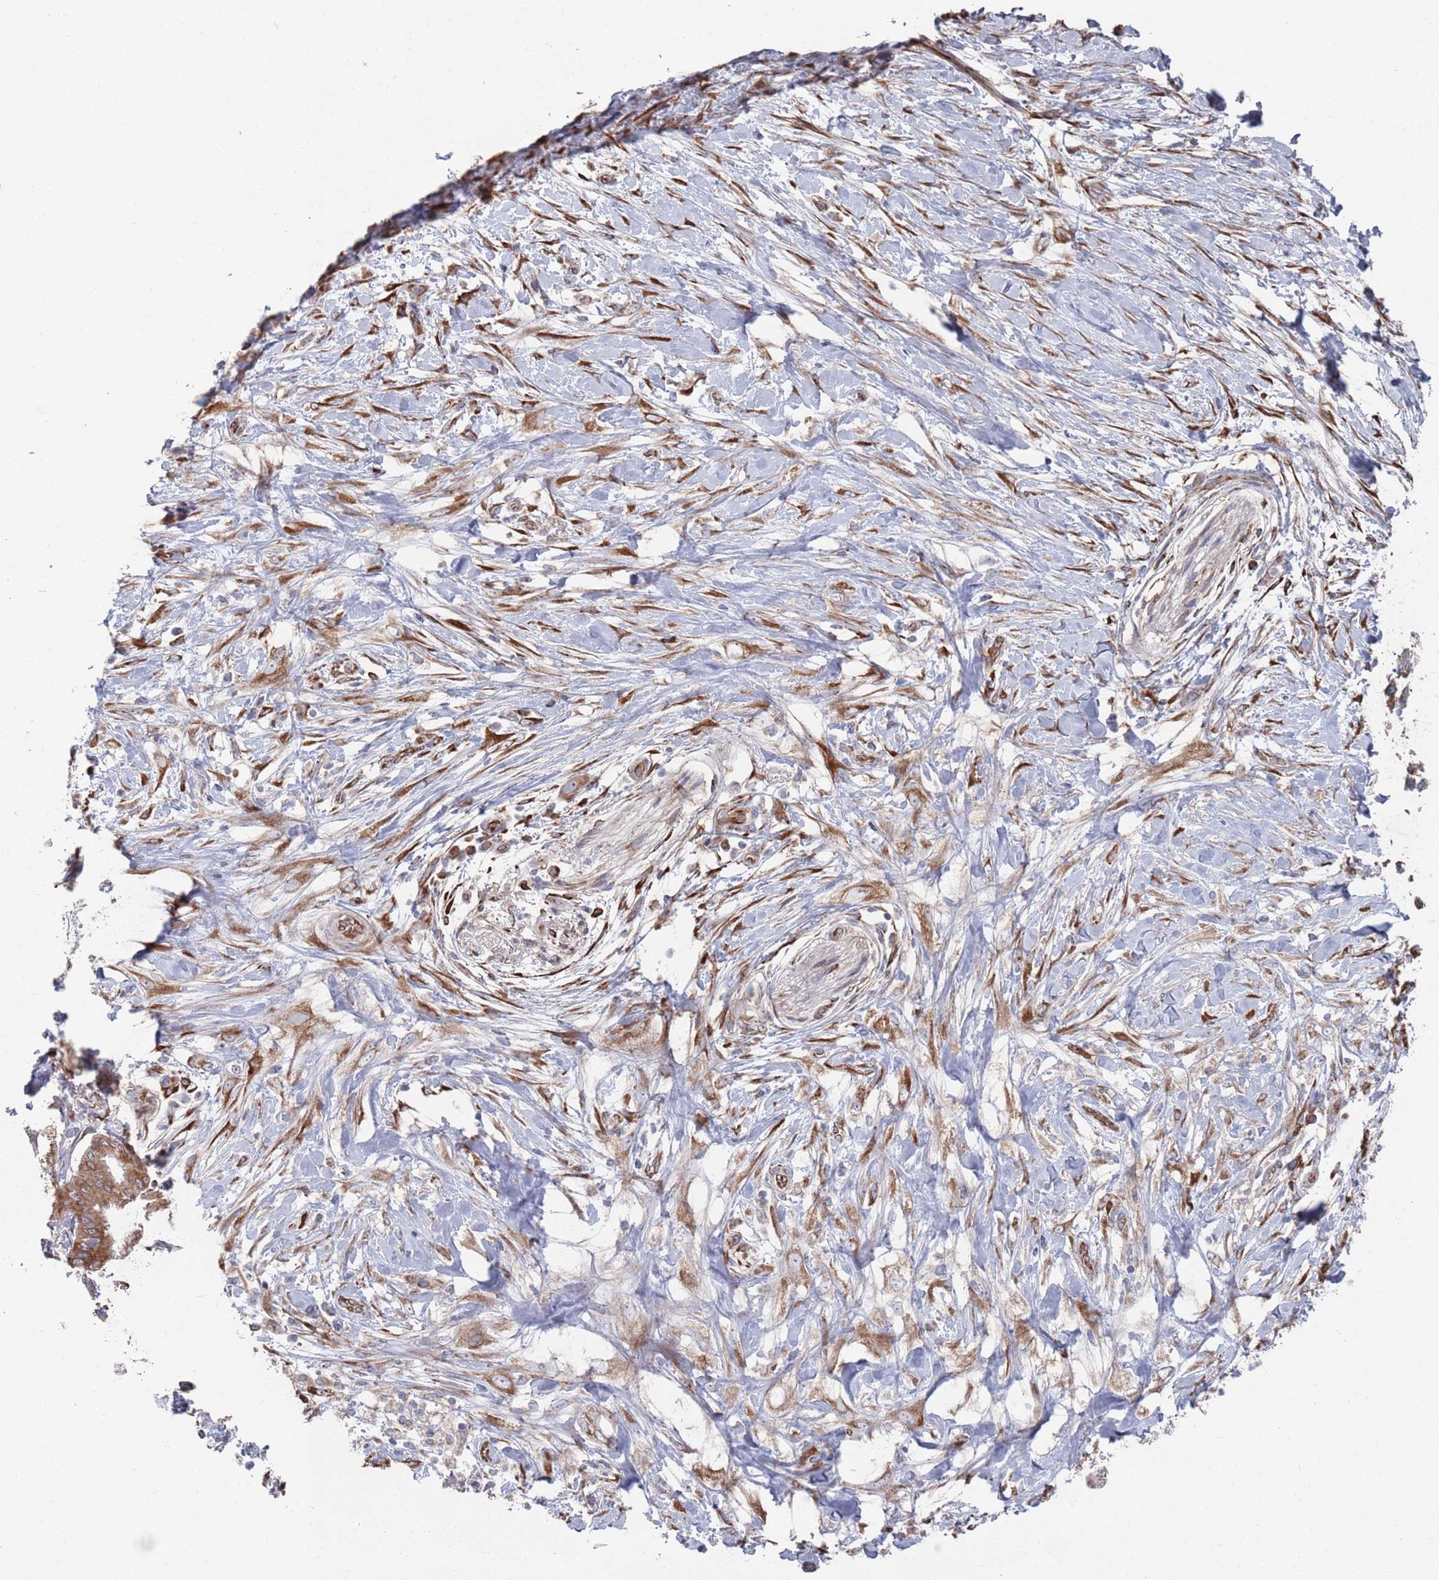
{"staining": {"intensity": "moderate", "quantity": ">75%", "location": "cytoplasmic/membranous"}, "tissue": "pancreatic cancer", "cell_type": "Tumor cells", "image_type": "cancer", "snomed": [{"axis": "morphology", "description": "Adenocarcinoma, NOS"}, {"axis": "topography", "description": "Pancreas"}], "caption": "Approximately >75% of tumor cells in pancreatic cancer (adenocarcinoma) show moderate cytoplasmic/membranous protein positivity as visualized by brown immunohistochemical staining.", "gene": "CCDC106", "patient": {"sex": "female", "age": 72}}